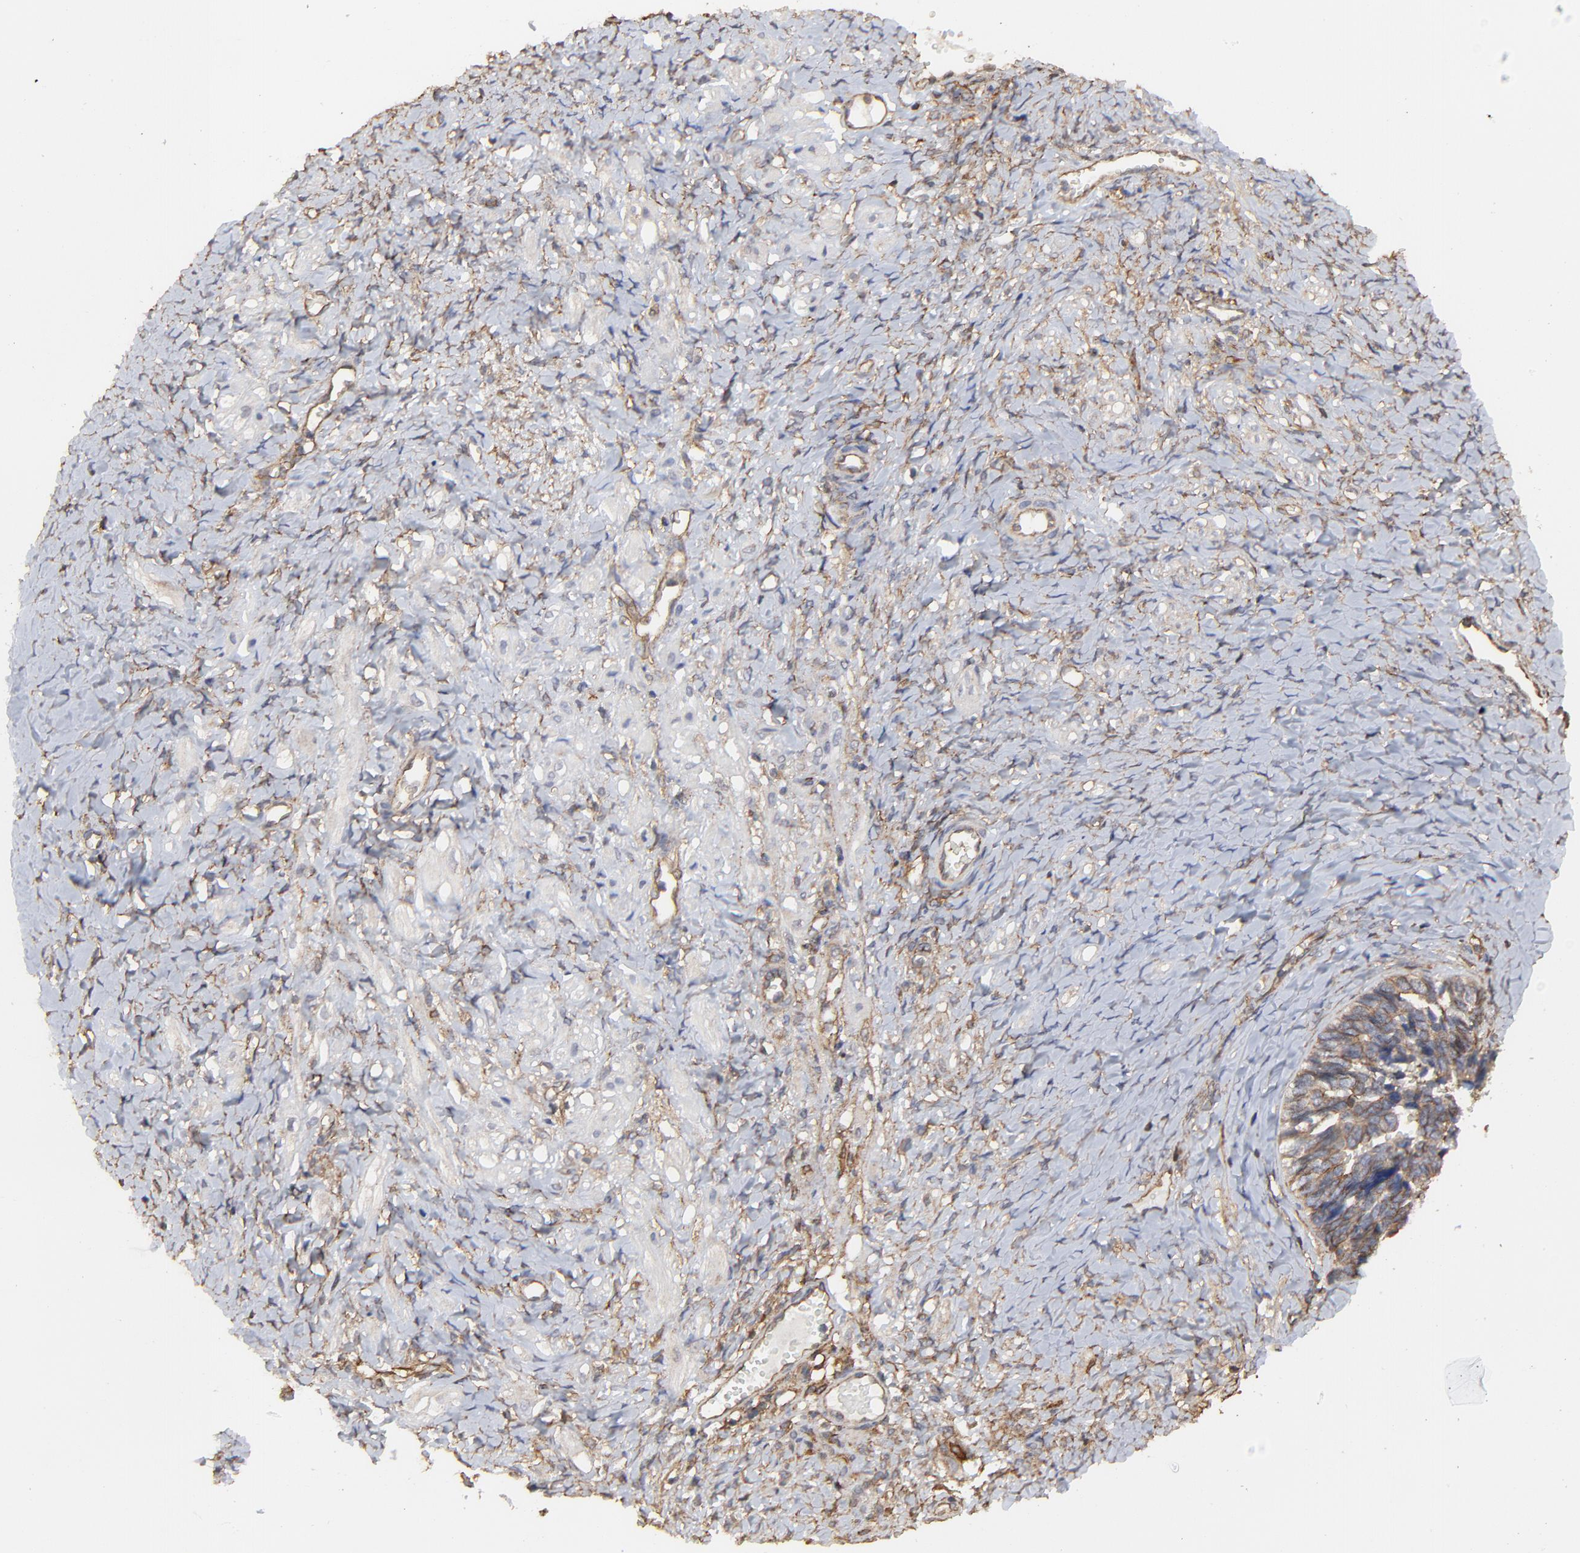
{"staining": {"intensity": "moderate", "quantity": ">75%", "location": "cytoplasmic/membranous"}, "tissue": "ovarian cancer", "cell_type": "Tumor cells", "image_type": "cancer", "snomed": [{"axis": "morphology", "description": "Cystadenocarcinoma, serous, NOS"}, {"axis": "topography", "description": "Ovary"}], "caption": "Immunohistochemistry (IHC) image of neoplastic tissue: human ovarian cancer stained using immunohistochemistry displays medium levels of moderate protein expression localized specifically in the cytoplasmic/membranous of tumor cells, appearing as a cytoplasmic/membranous brown color.", "gene": "ARMT1", "patient": {"sex": "female", "age": 77}}